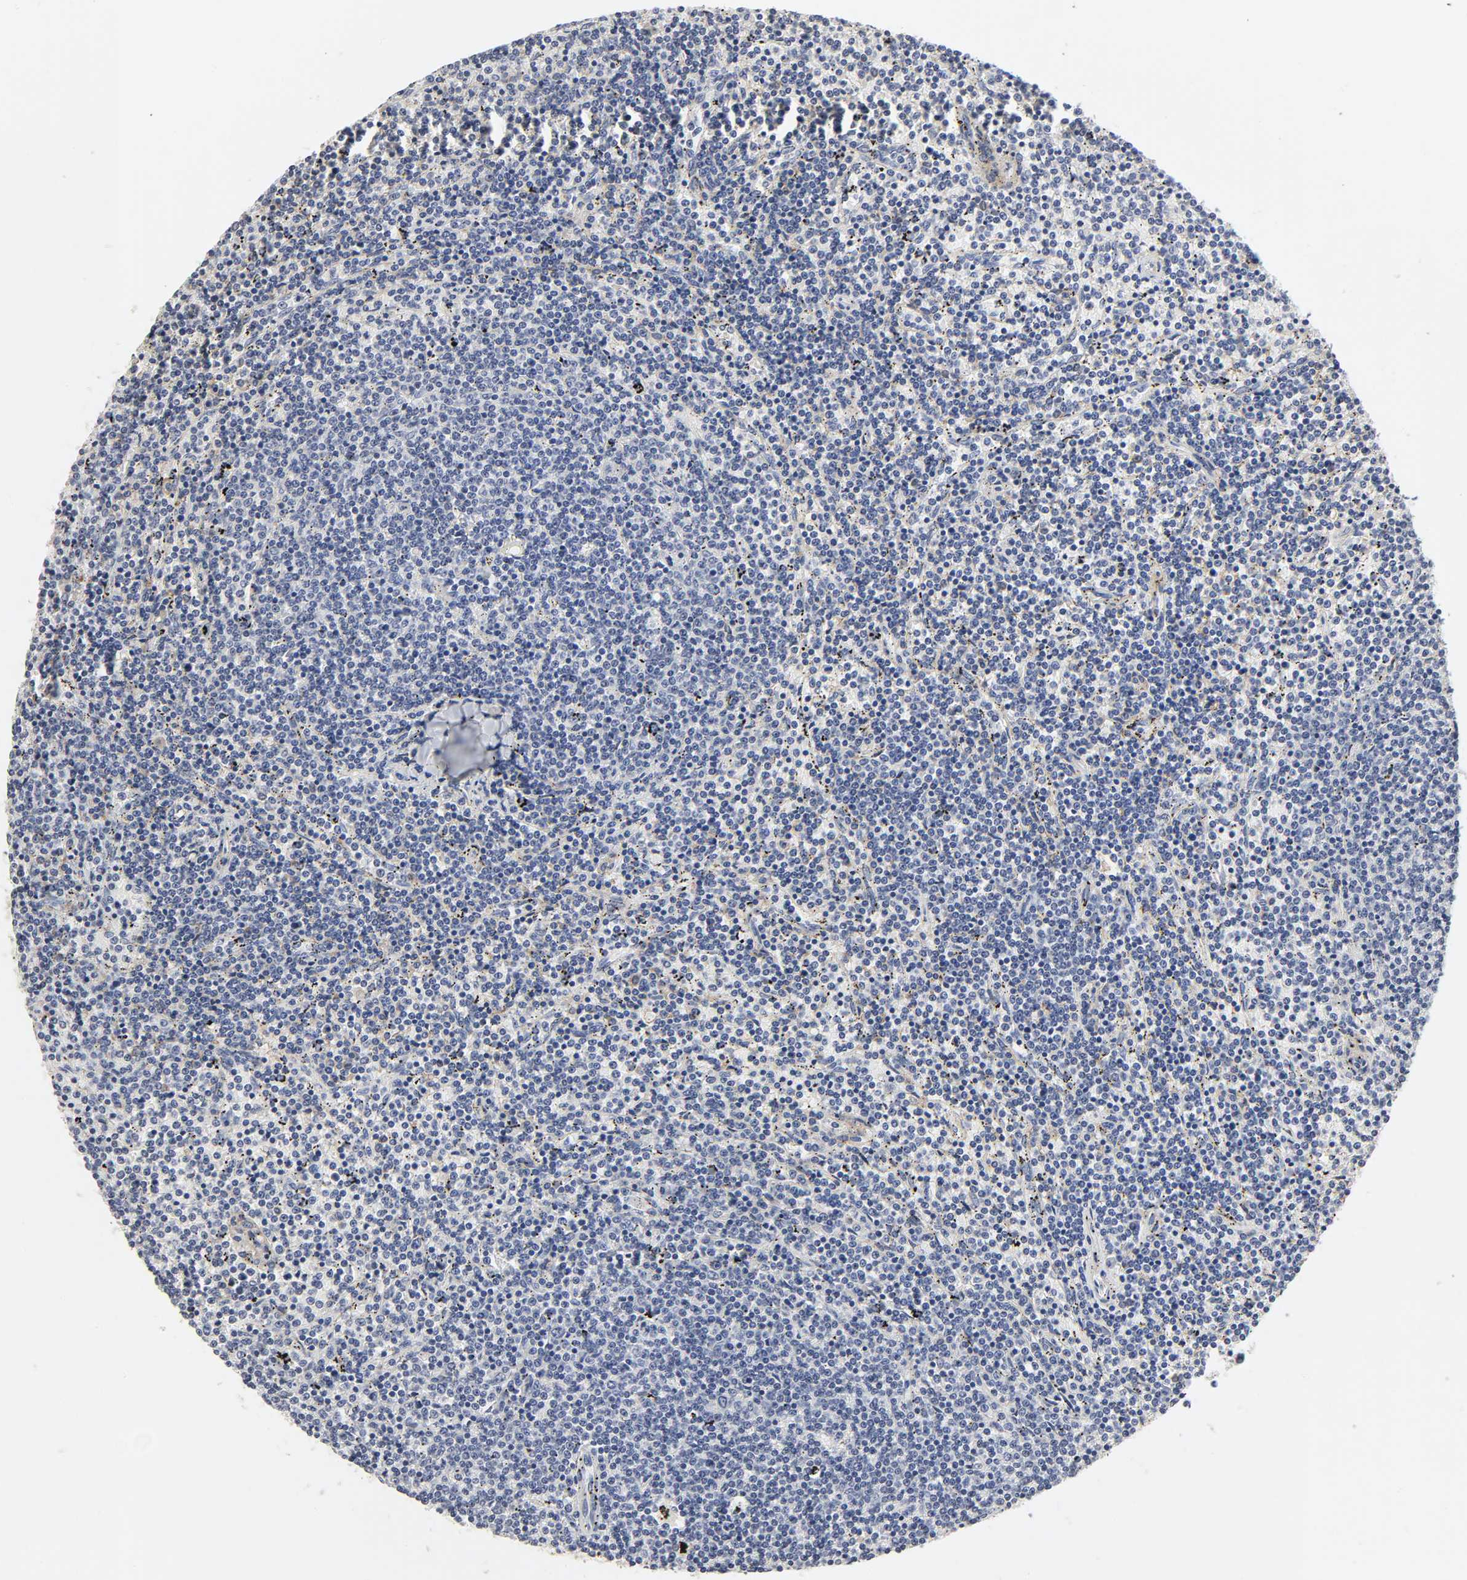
{"staining": {"intensity": "negative", "quantity": "none", "location": "none"}, "tissue": "lymphoma", "cell_type": "Tumor cells", "image_type": "cancer", "snomed": [{"axis": "morphology", "description": "Malignant lymphoma, non-Hodgkin's type, Low grade"}, {"axis": "topography", "description": "Spleen"}], "caption": "This is an immunohistochemistry (IHC) photomicrograph of human lymphoma. There is no positivity in tumor cells.", "gene": "LRP1", "patient": {"sex": "female", "age": 50}}